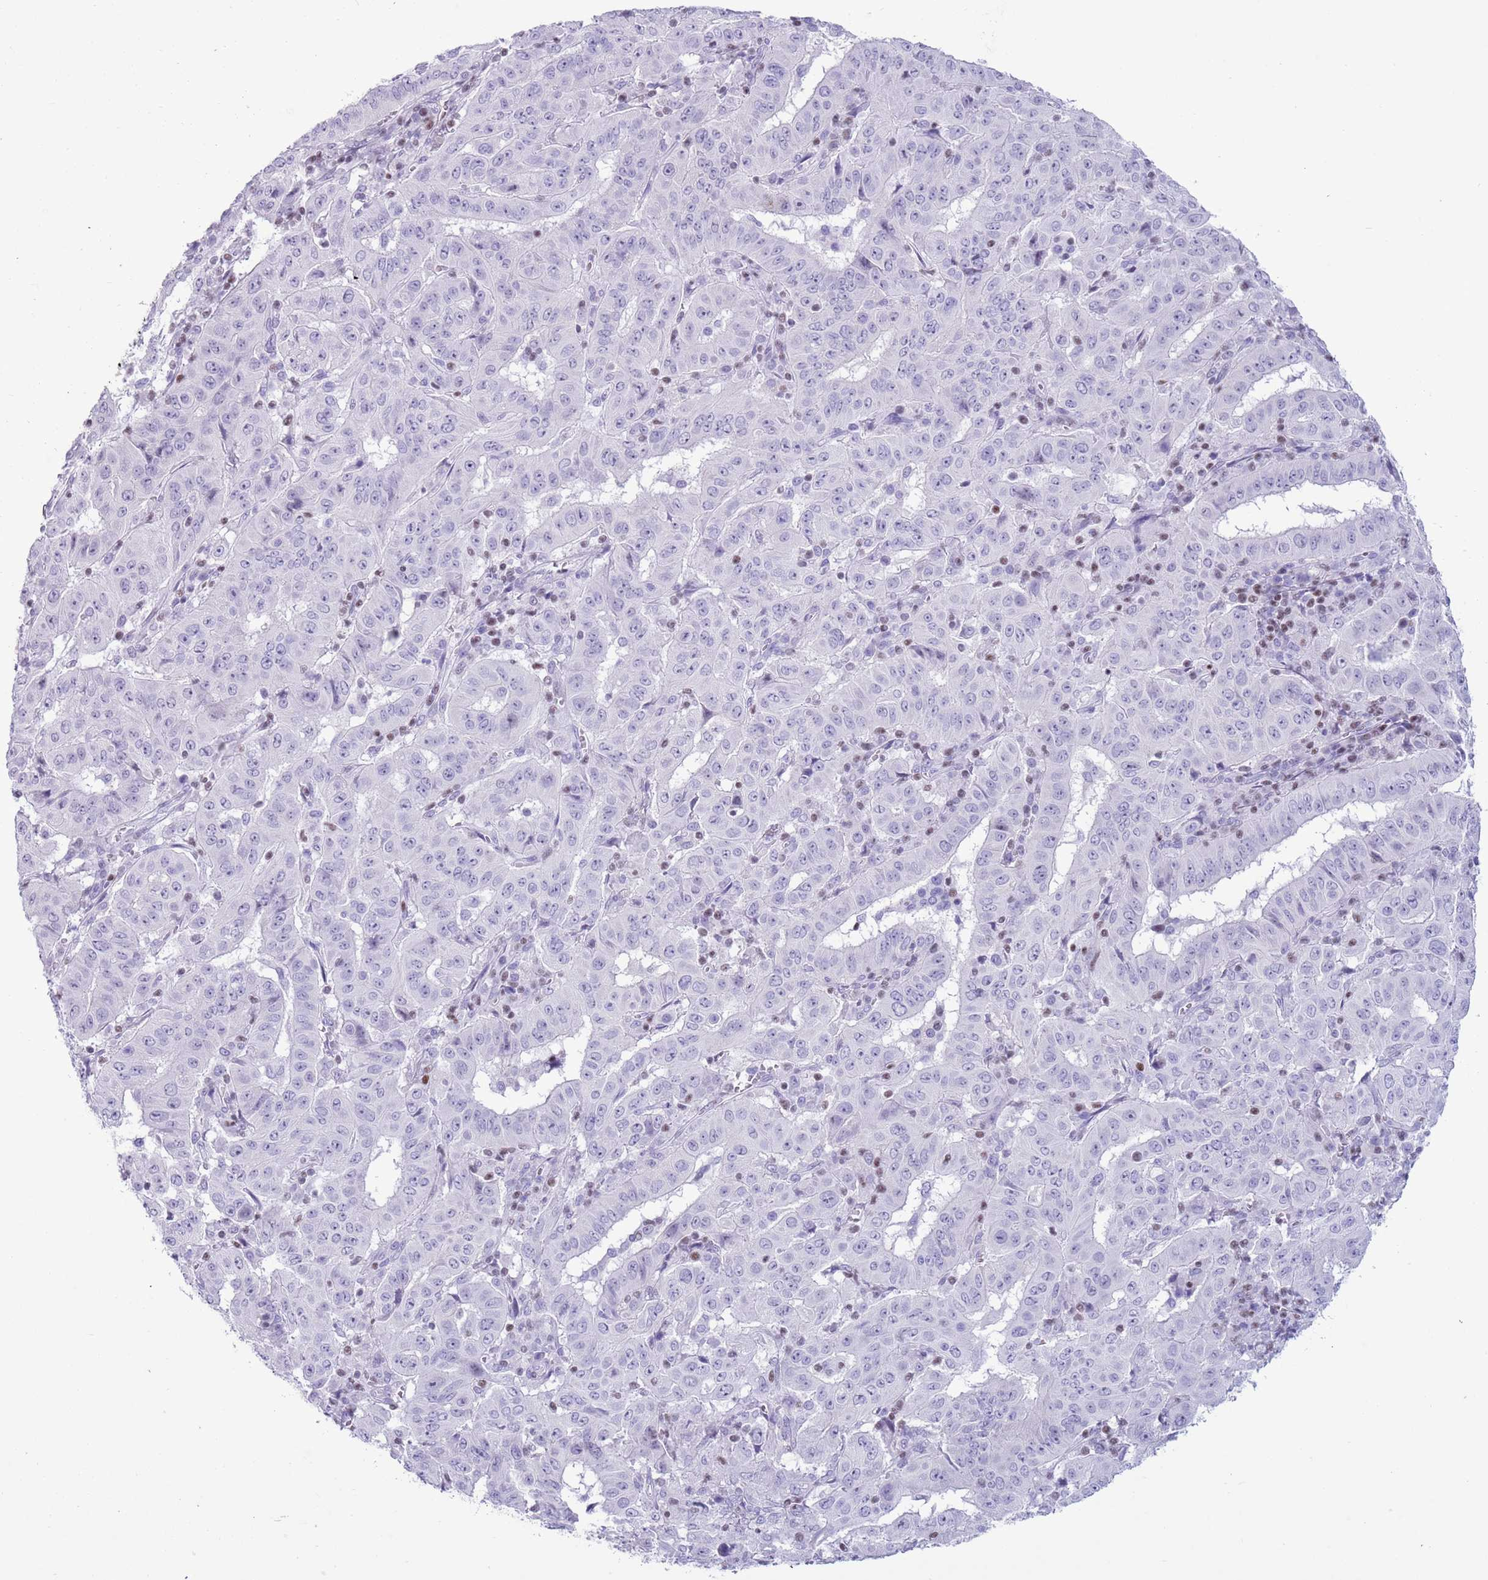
{"staining": {"intensity": "negative", "quantity": "none", "location": "none"}, "tissue": "pancreatic cancer", "cell_type": "Tumor cells", "image_type": "cancer", "snomed": [{"axis": "morphology", "description": "Adenocarcinoma, NOS"}, {"axis": "topography", "description": "Pancreas"}], "caption": "Pancreatic cancer was stained to show a protein in brown. There is no significant staining in tumor cells.", "gene": "BCL11B", "patient": {"sex": "male", "age": 63}}